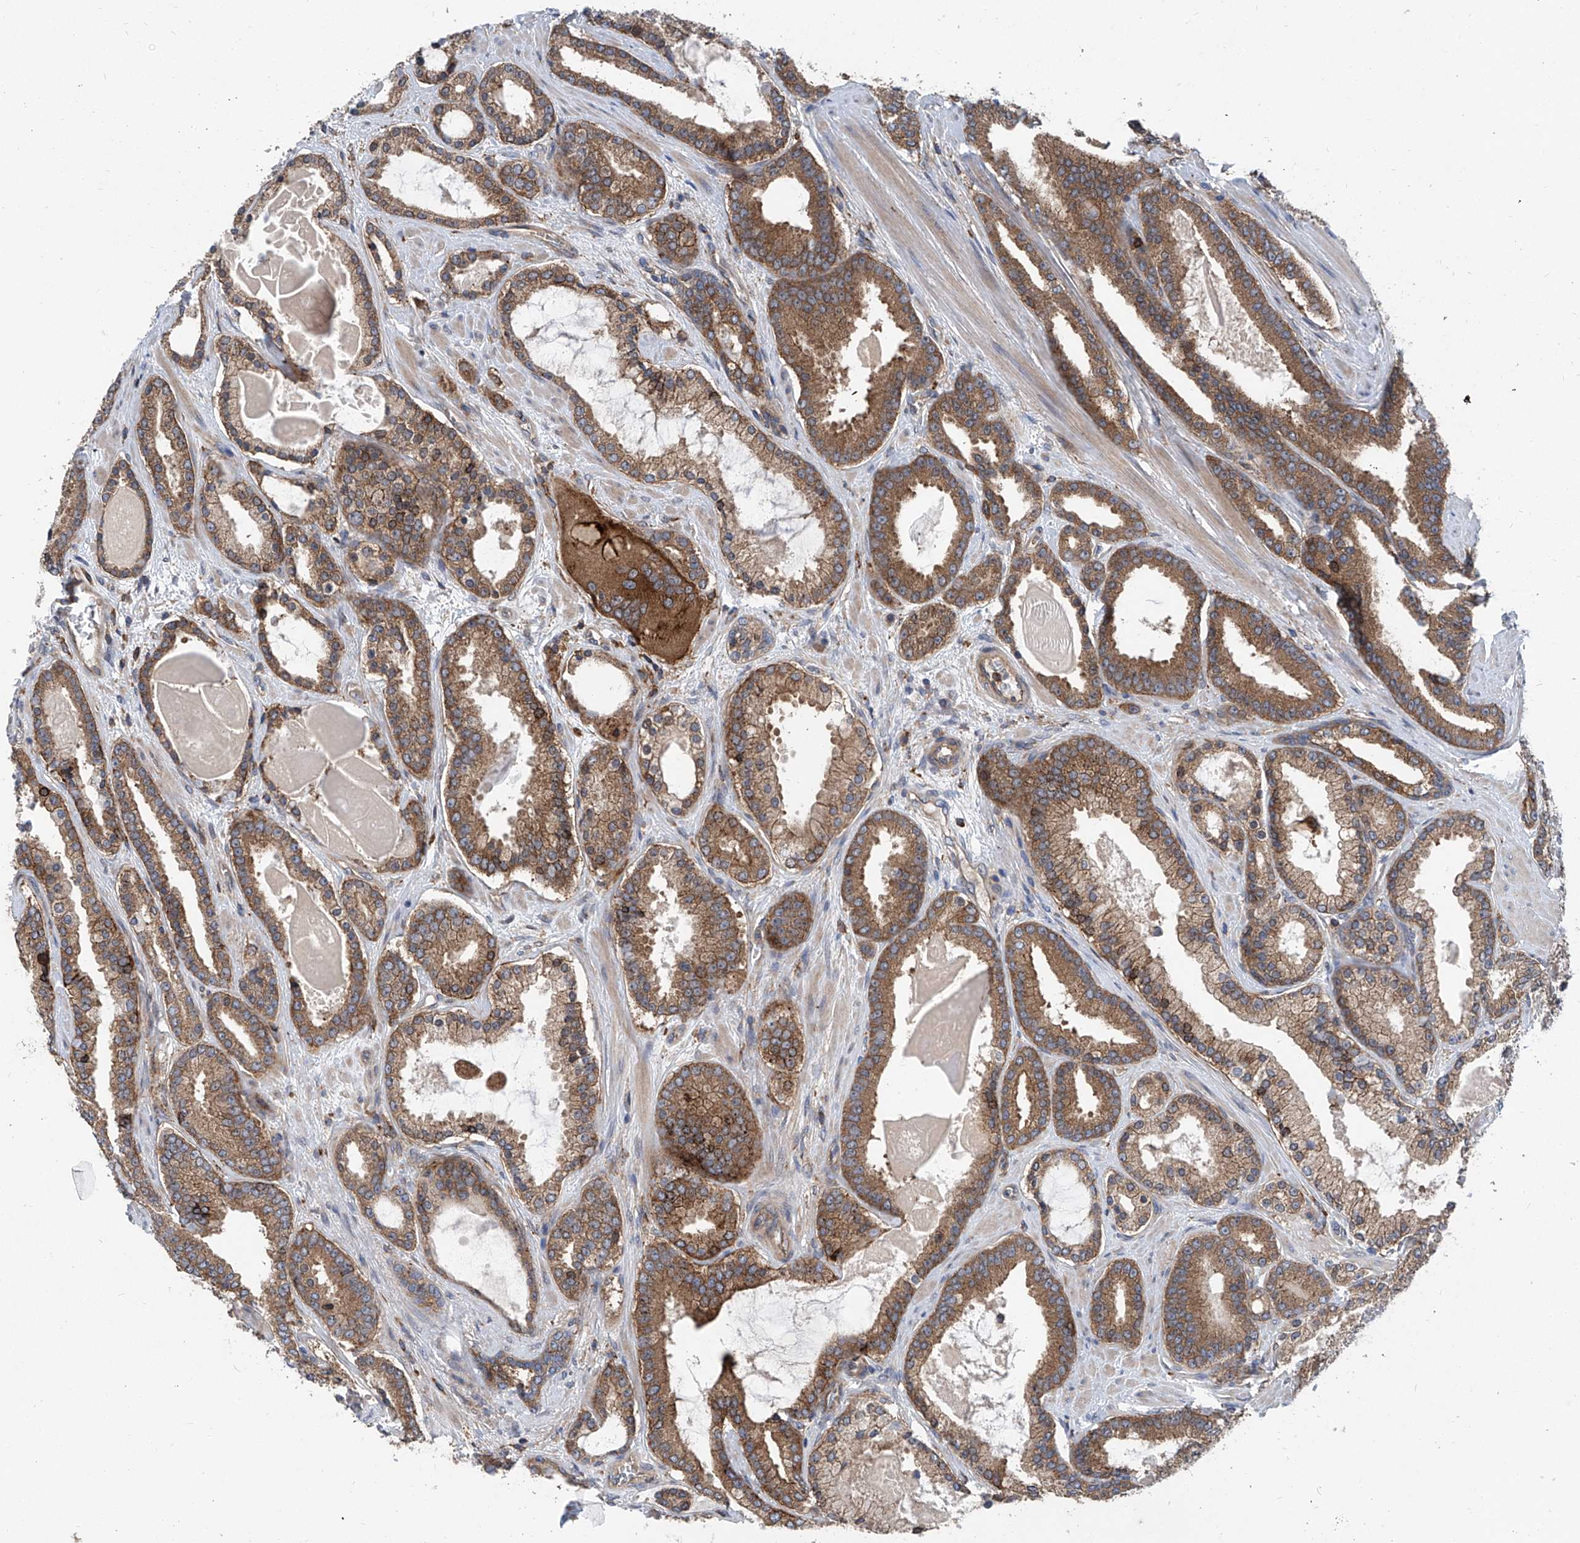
{"staining": {"intensity": "moderate", "quantity": ">75%", "location": "cytoplasmic/membranous"}, "tissue": "prostate cancer", "cell_type": "Tumor cells", "image_type": "cancer", "snomed": [{"axis": "morphology", "description": "Adenocarcinoma, High grade"}, {"axis": "topography", "description": "Prostate"}], "caption": "This is an image of immunohistochemistry staining of prostate high-grade adenocarcinoma, which shows moderate positivity in the cytoplasmic/membranous of tumor cells.", "gene": "SMAP1", "patient": {"sex": "male", "age": 60}}